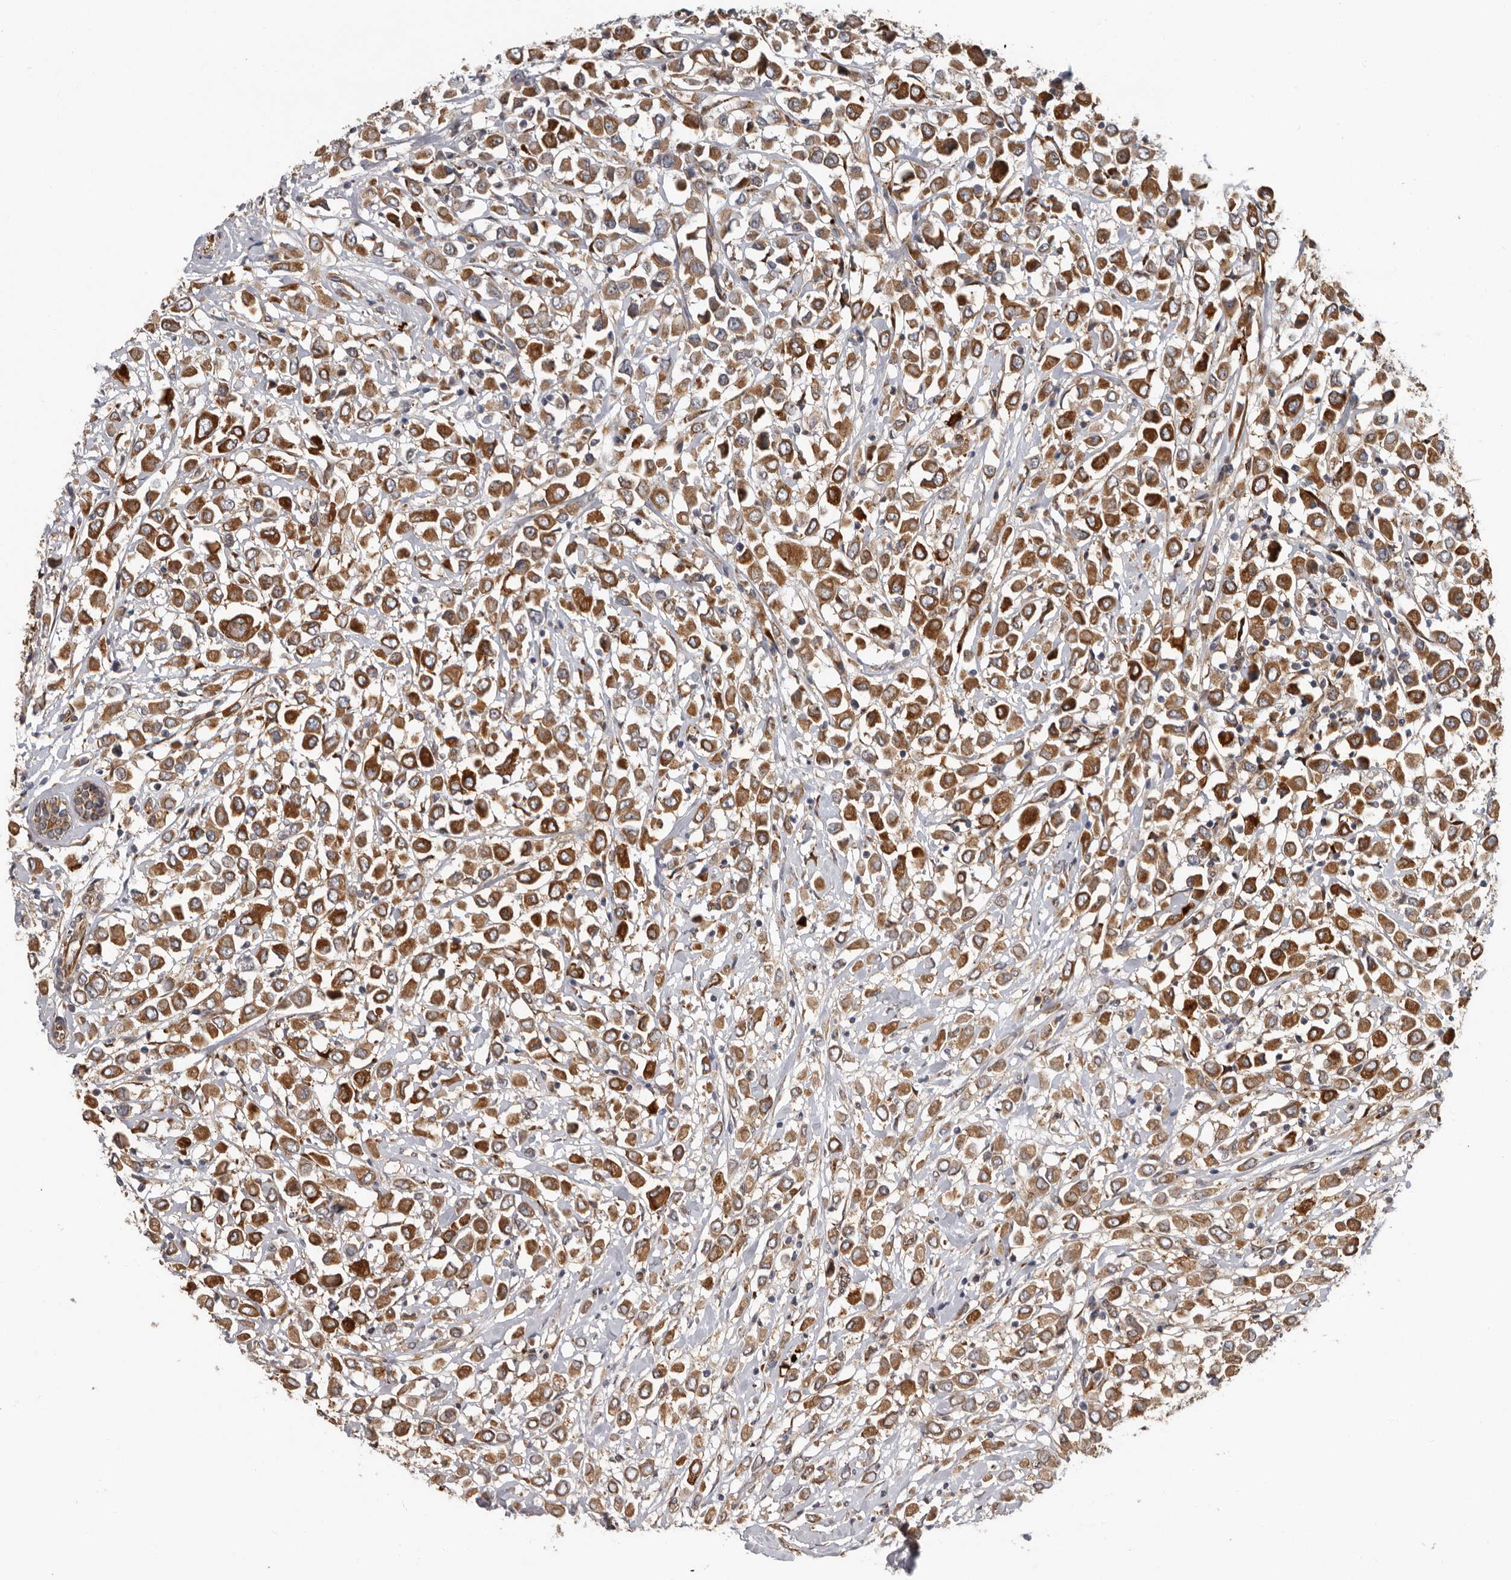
{"staining": {"intensity": "strong", "quantity": ">75%", "location": "cytoplasmic/membranous"}, "tissue": "breast cancer", "cell_type": "Tumor cells", "image_type": "cancer", "snomed": [{"axis": "morphology", "description": "Duct carcinoma"}, {"axis": "topography", "description": "Breast"}], "caption": "Immunohistochemistry of human breast cancer reveals high levels of strong cytoplasmic/membranous expression in approximately >75% of tumor cells.", "gene": "MTF1", "patient": {"sex": "female", "age": 61}}